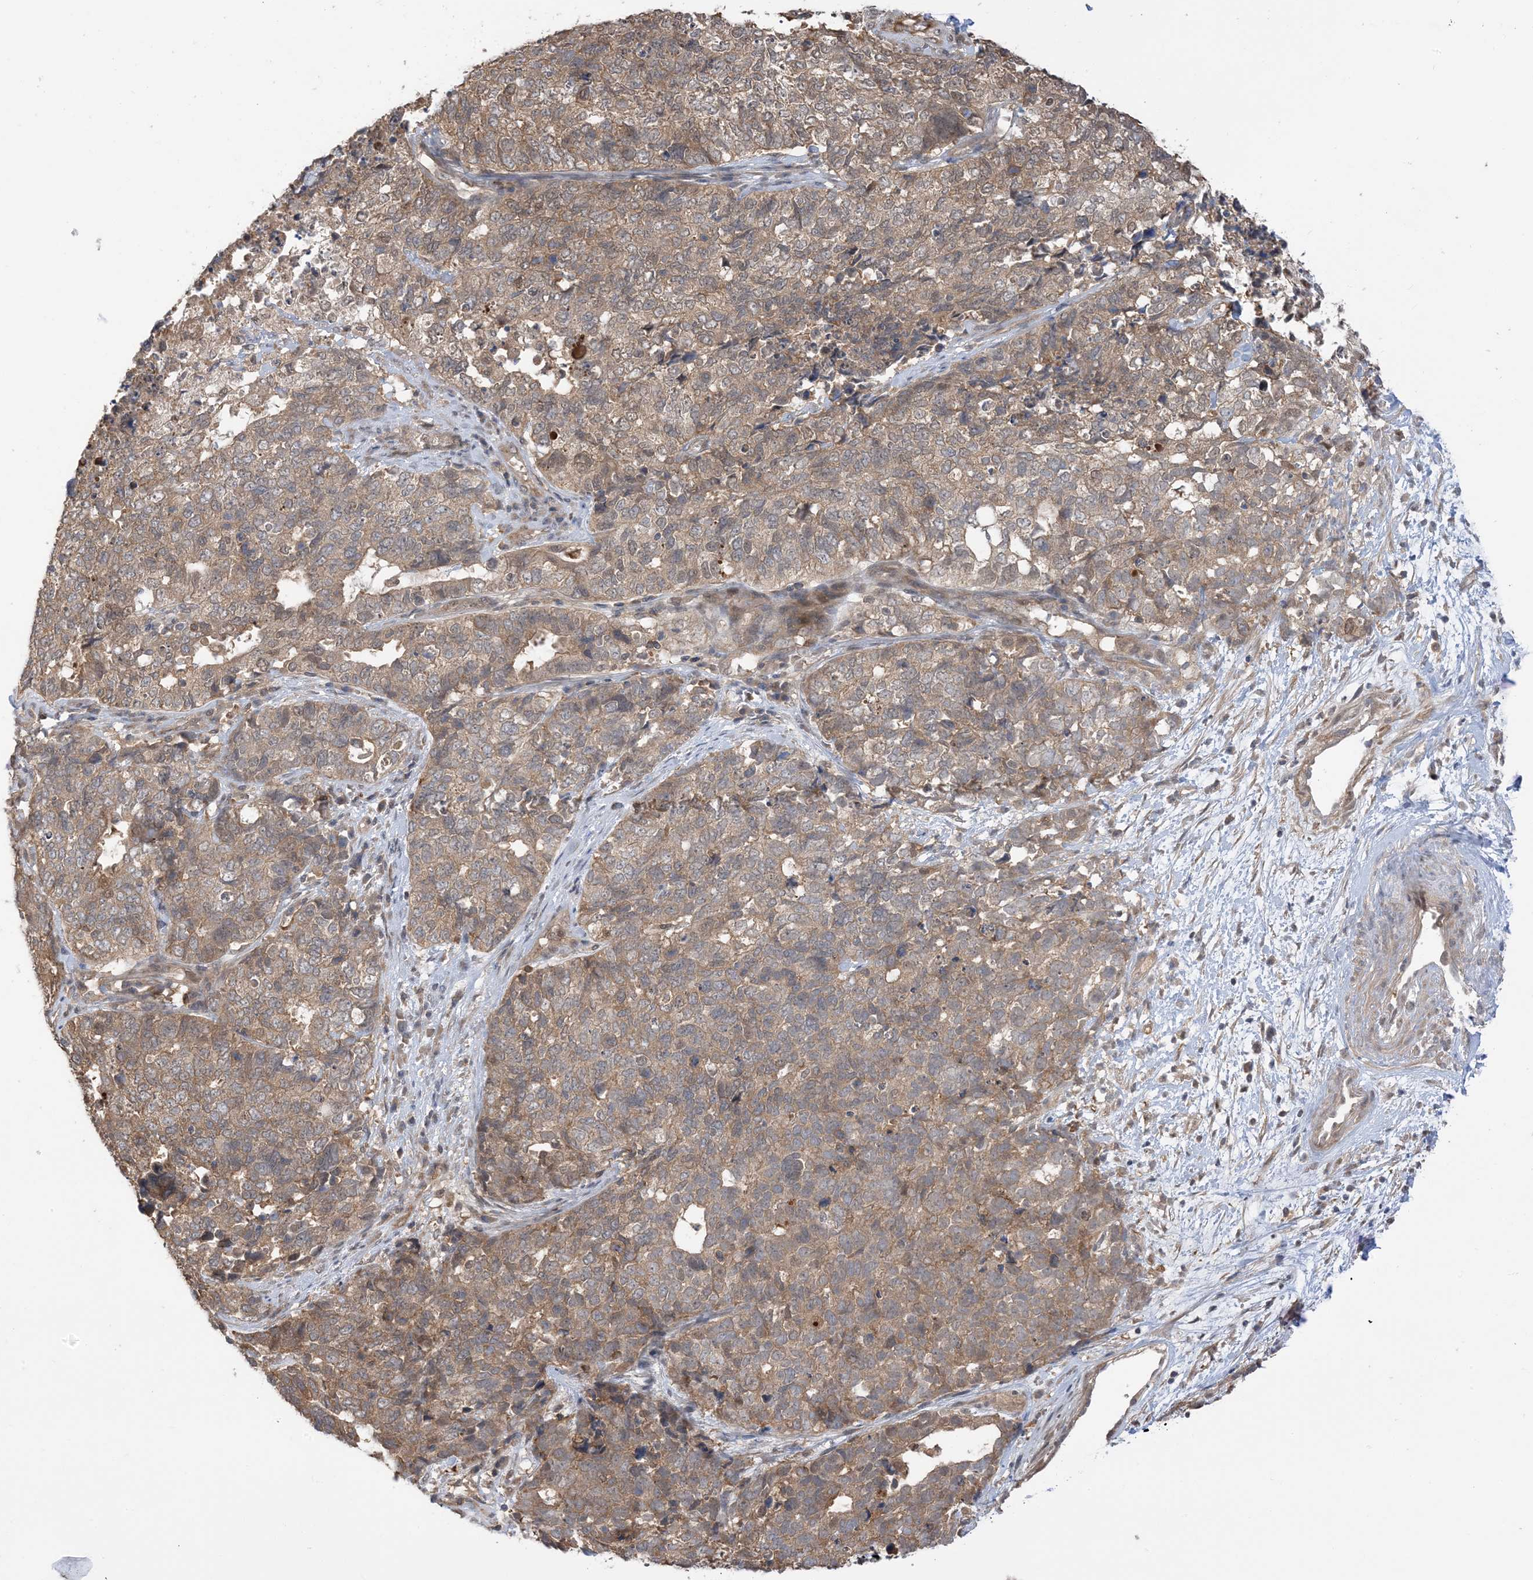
{"staining": {"intensity": "moderate", "quantity": ">75%", "location": "cytoplasmic/membranous"}, "tissue": "cervical cancer", "cell_type": "Tumor cells", "image_type": "cancer", "snomed": [{"axis": "morphology", "description": "Squamous cell carcinoma, NOS"}, {"axis": "topography", "description": "Cervix"}], "caption": "Cervical cancer tissue shows moderate cytoplasmic/membranous expression in about >75% of tumor cells, visualized by immunohistochemistry. (Stains: DAB in brown, nuclei in blue, Microscopy: brightfield microscopy at high magnification).", "gene": "WDR26", "patient": {"sex": "female", "age": 63}}